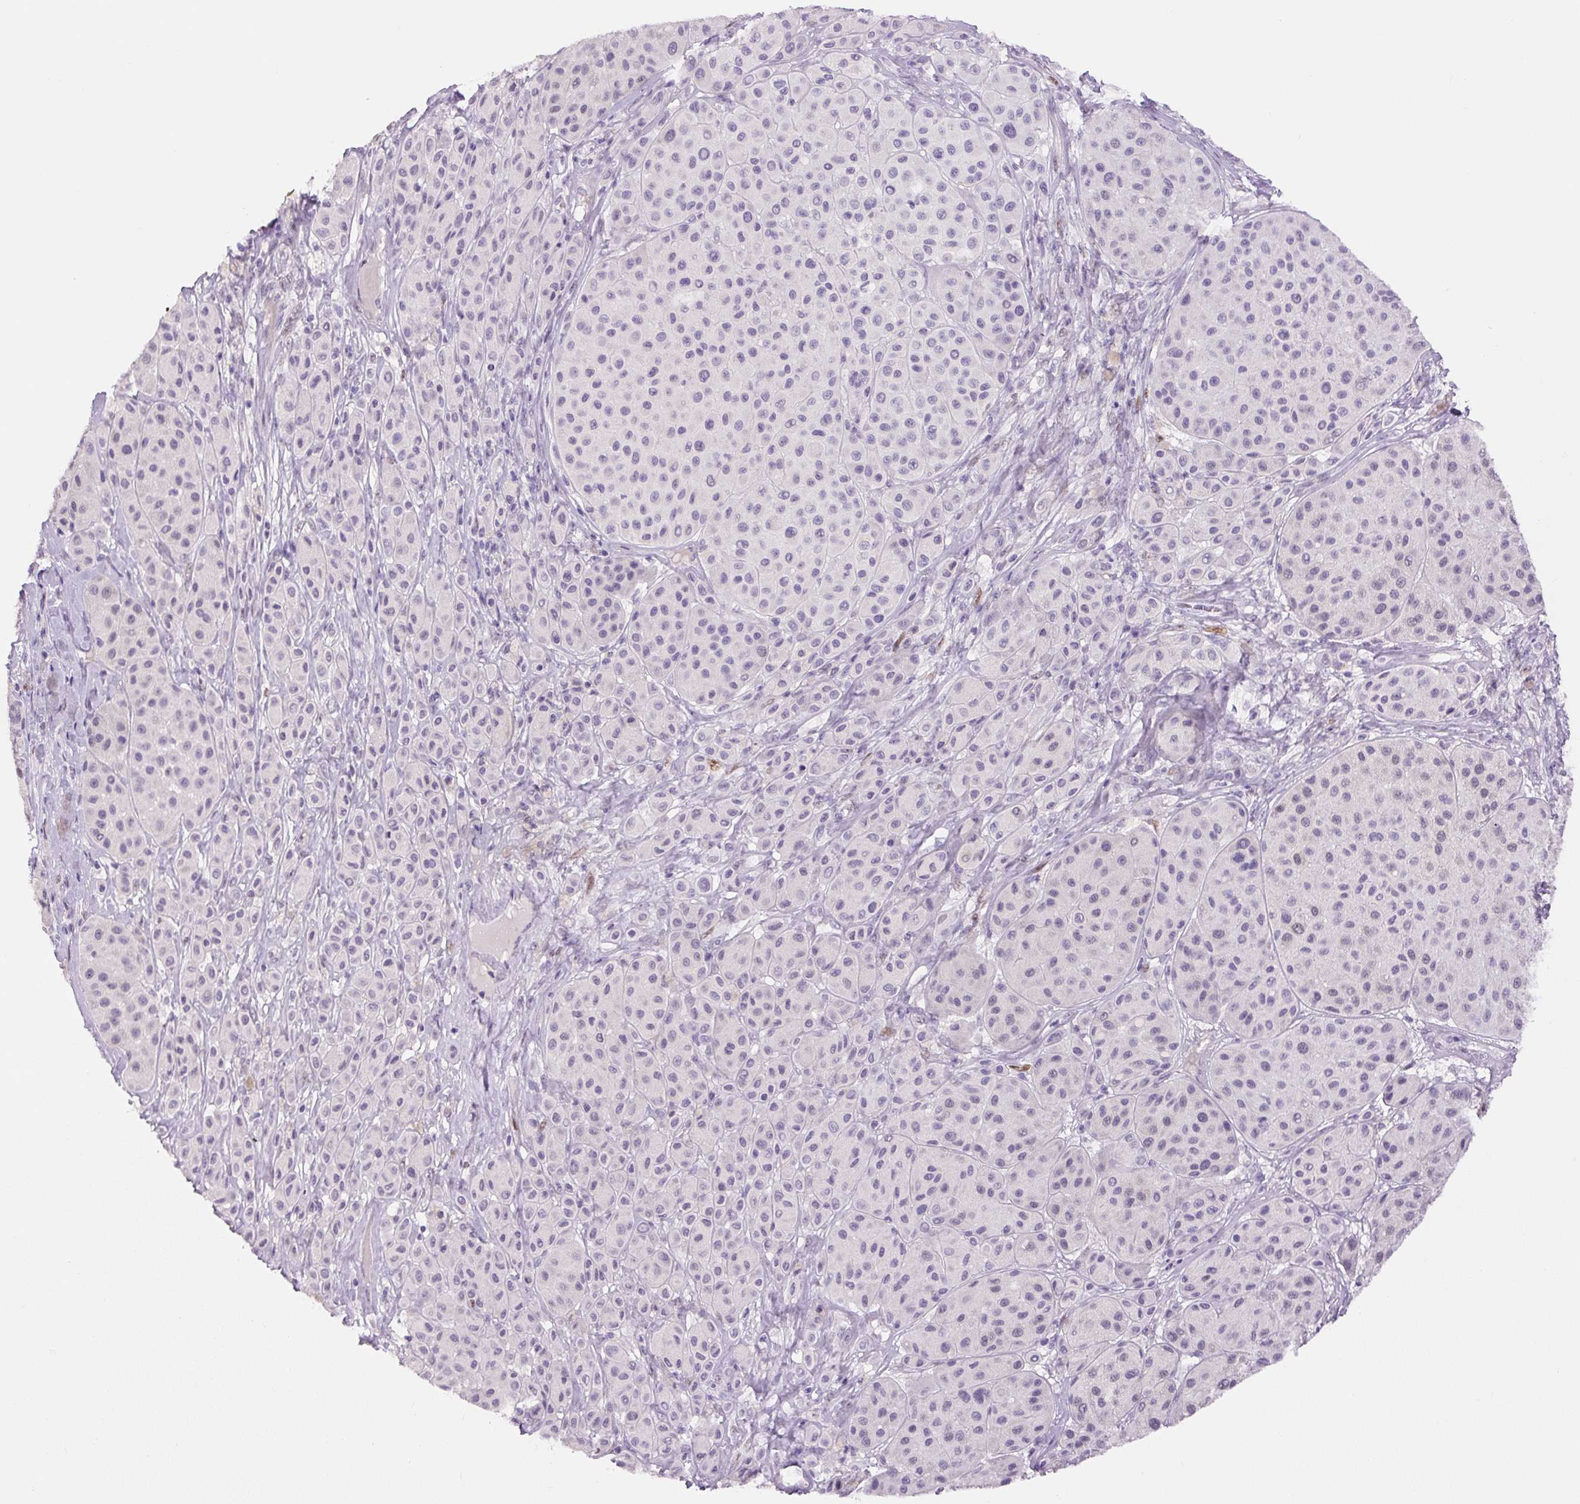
{"staining": {"intensity": "negative", "quantity": "none", "location": "none"}, "tissue": "melanoma", "cell_type": "Tumor cells", "image_type": "cancer", "snomed": [{"axis": "morphology", "description": "Malignant melanoma, Metastatic site"}, {"axis": "topography", "description": "Smooth muscle"}], "caption": "This is an immunohistochemistry micrograph of malignant melanoma (metastatic site). There is no expression in tumor cells.", "gene": "SIX1", "patient": {"sex": "male", "age": 41}}